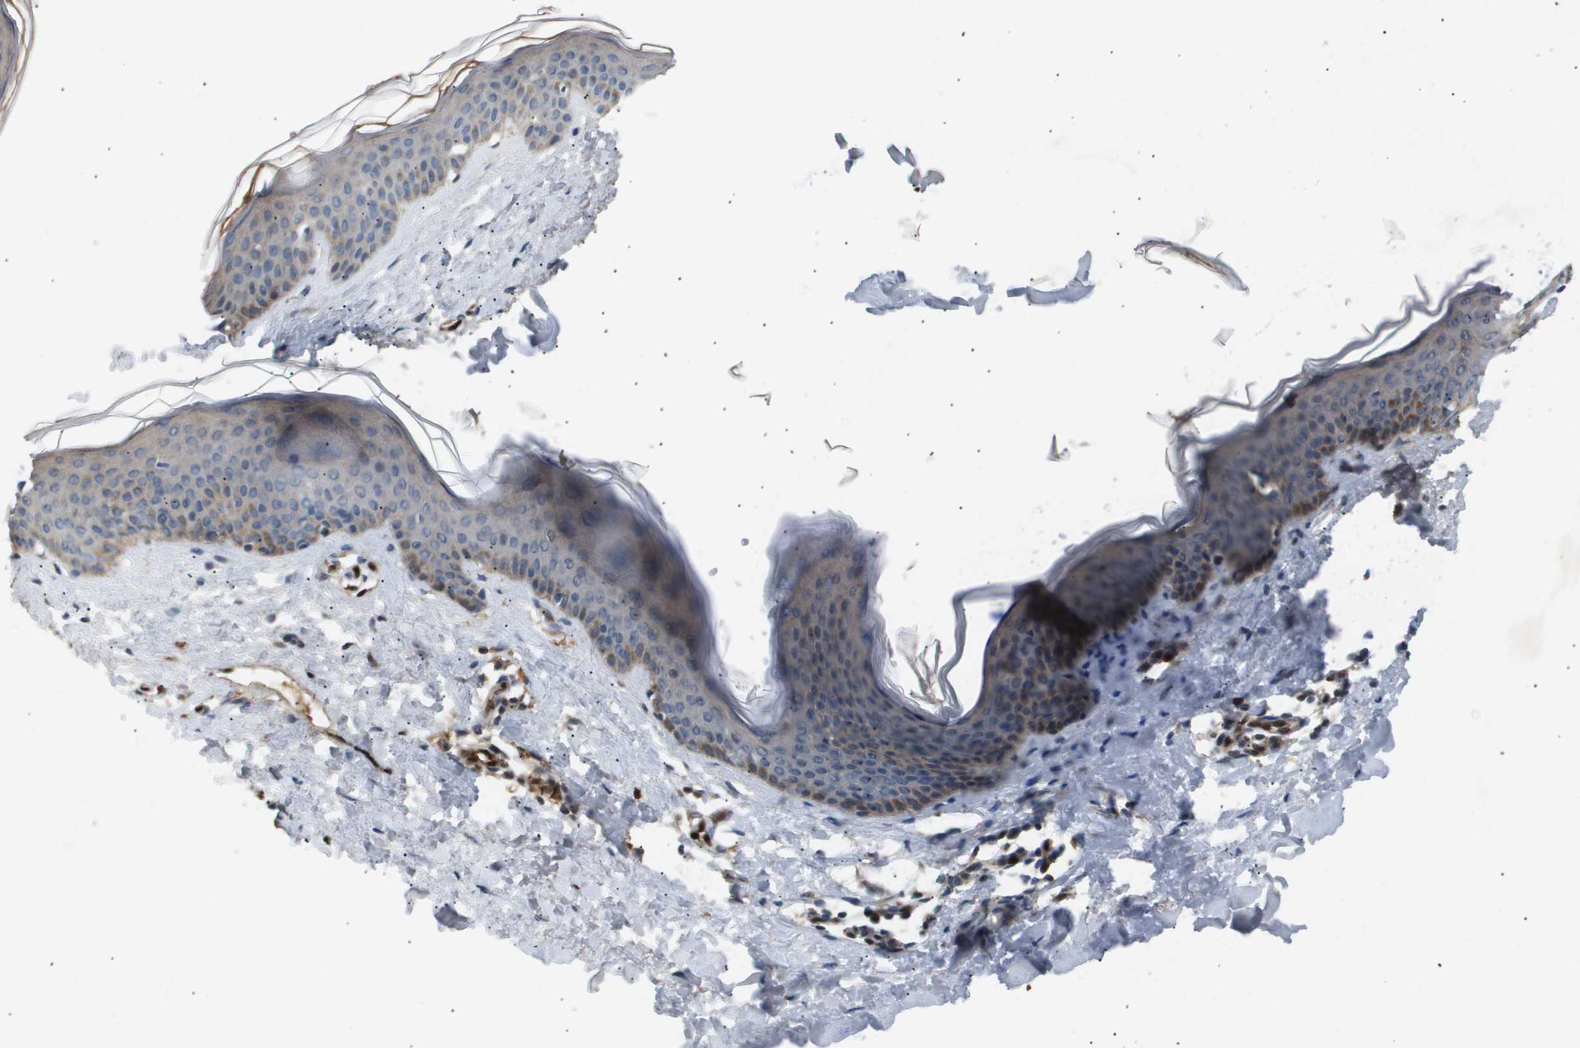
{"staining": {"intensity": "weak", "quantity": ">75%", "location": "cytoplasmic/membranous"}, "tissue": "skin", "cell_type": "Fibroblasts", "image_type": "normal", "snomed": [{"axis": "morphology", "description": "Normal tissue, NOS"}, {"axis": "topography", "description": "Skin"}], "caption": "Immunohistochemistry (IHC) histopathology image of unremarkable skin: human skin stained using IHC reveals low levels of weak protein expression localized specifically in the cytoplasmic/membranous of fibroblasts, appearing as a cytoplasmic/membranous brown color.", "gene": "ERG", "patient": {"sex": "female", "age": 17}}